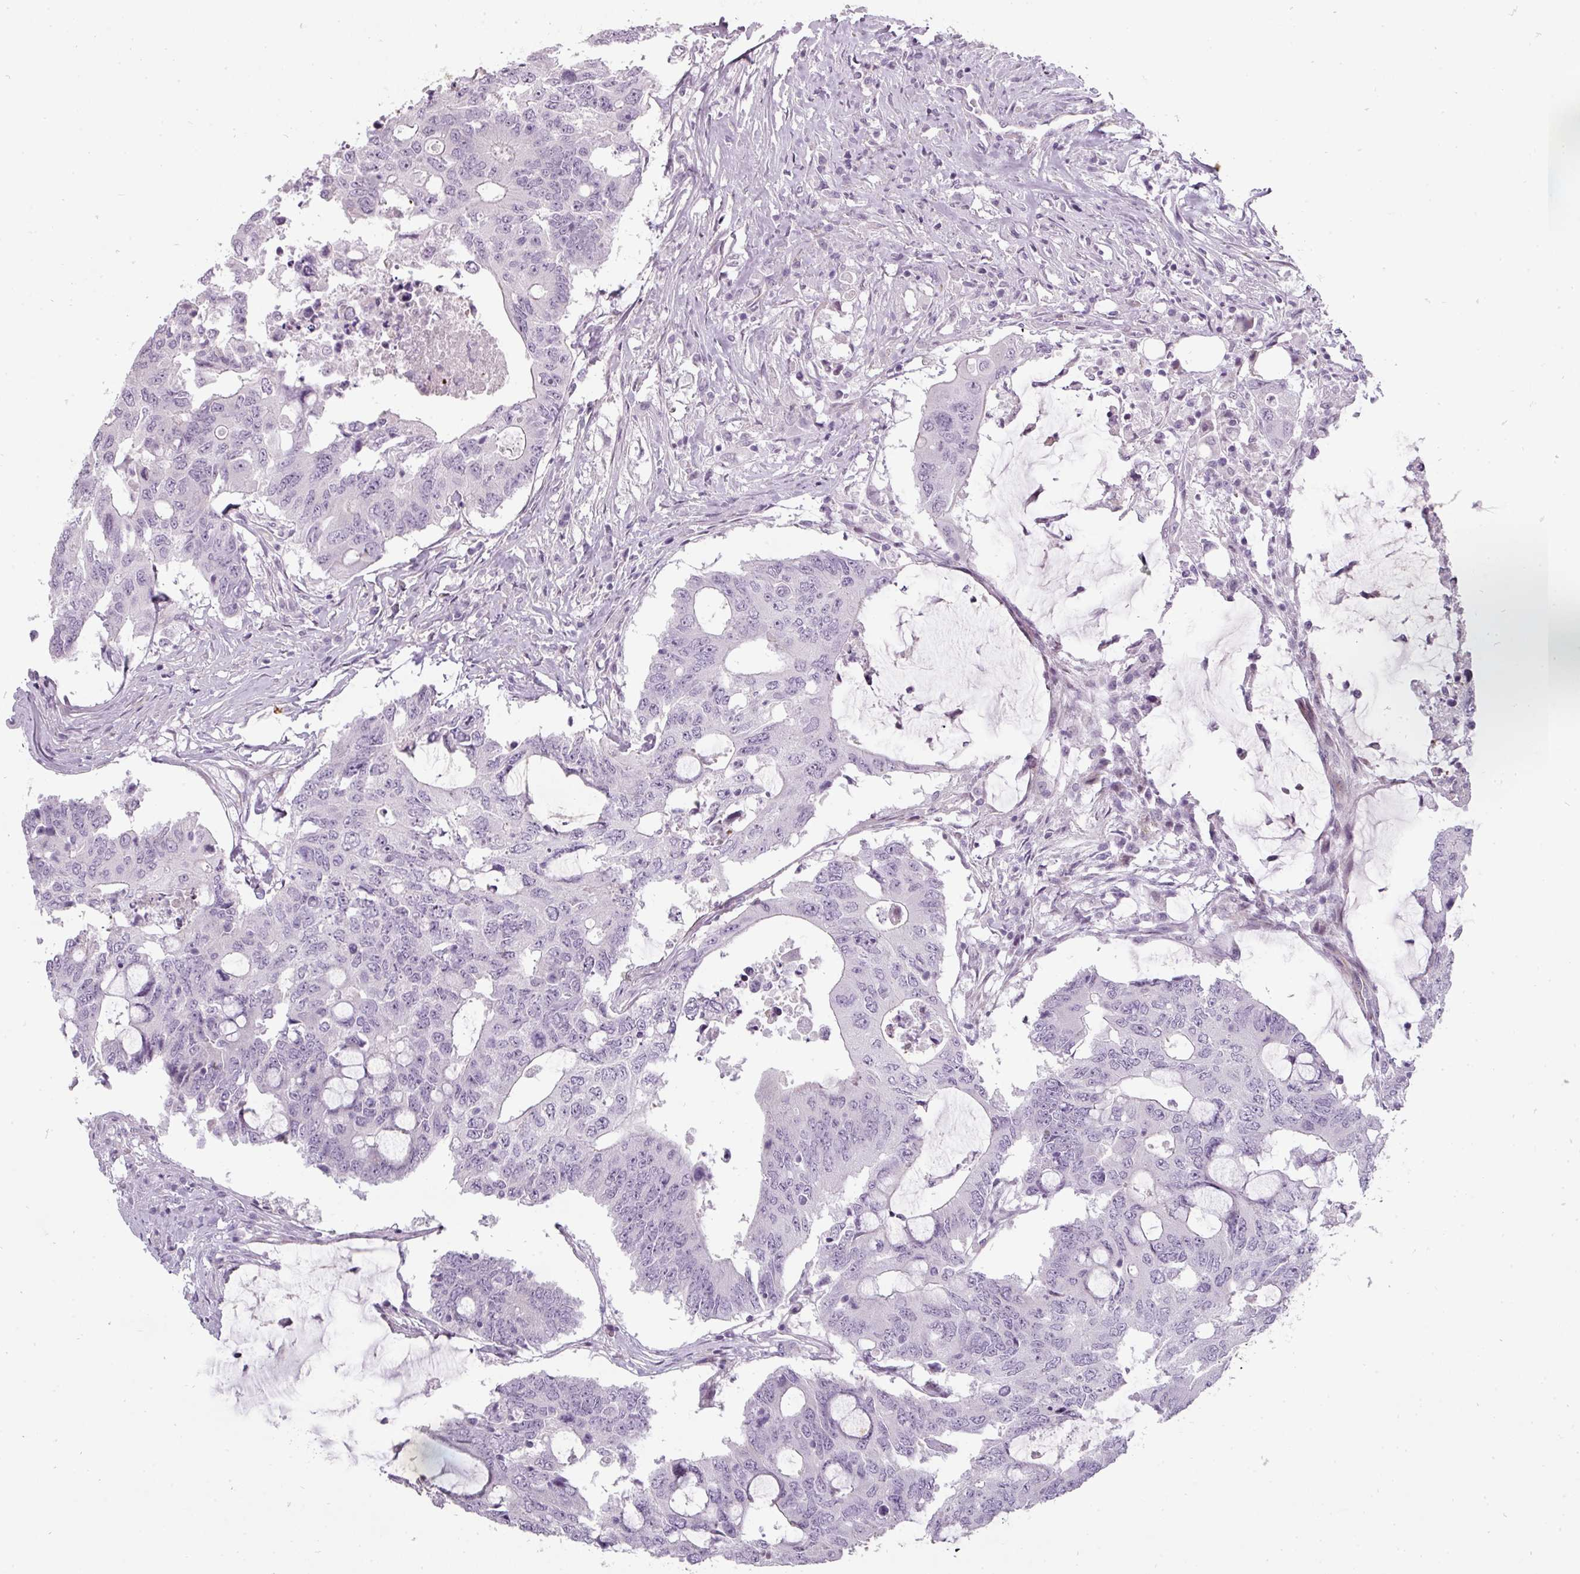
{"staining": {"intensity": "negative", "quantity": "none", "location": "none"}, "tissue": "colorectal cancer", "cell_type": "Tumor cells", "image_type": "cancer", "snomed": [{"axis": "morphology", "description": "Adenocarcinoma, NOS"}, {"axis": "topography", "description": "Colon"}], "caption": "Immunohistochemistry histopathology image of neoplastic tissue: human adenocarcinoma (colorectal) stained with DAB displays no significant protein staining in tumor cells.", "gene": "CHRDL1", "patient": {"sex": "male", "age": 71}}